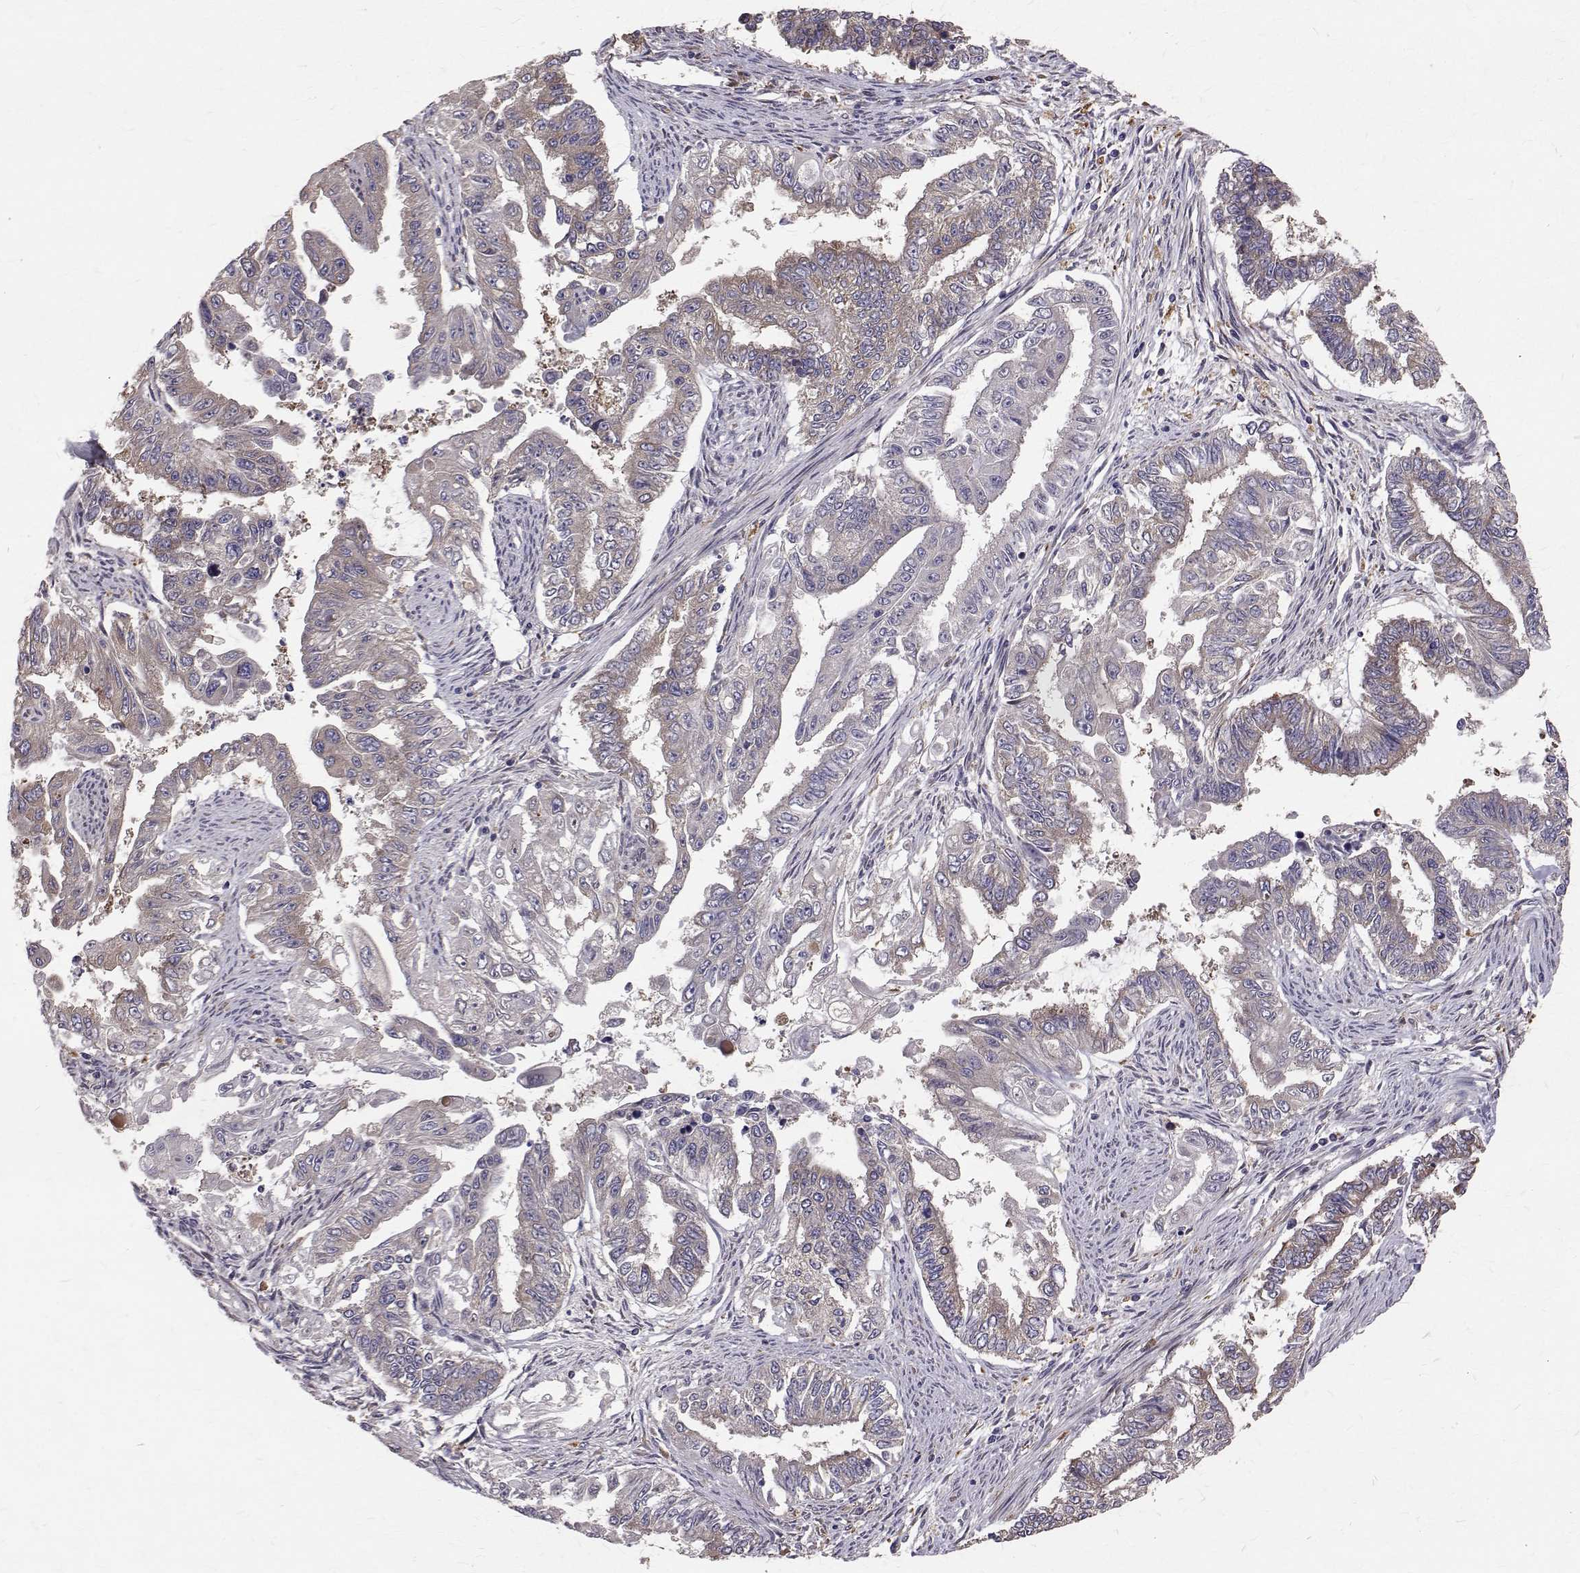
{"staining": {"intensity": "weak", "quantity": "25%-75%", "location": "cytoplasmic/membranous"}, "tissue": "endometrial cancer", "cell_type": "Tumor cells", "image_type": "cancer", "snomed": [{"axis": "morphology", "description": "Adenocarcinoma, NOS"}, {"axis": "topography", "description": "Uterus"}], "caption": "The photomicrograph displays immunohistochemical staining of endometrial cancer. There is weak cytoplasmic/membranous positivity is identified in about 25%-75% of tumor cells. Immunohistochemistry stains the protein of interest in brown and the nuclei are stained blue.", "gene": "FARSB", "patient": {"sex": "female", "age": 59}}